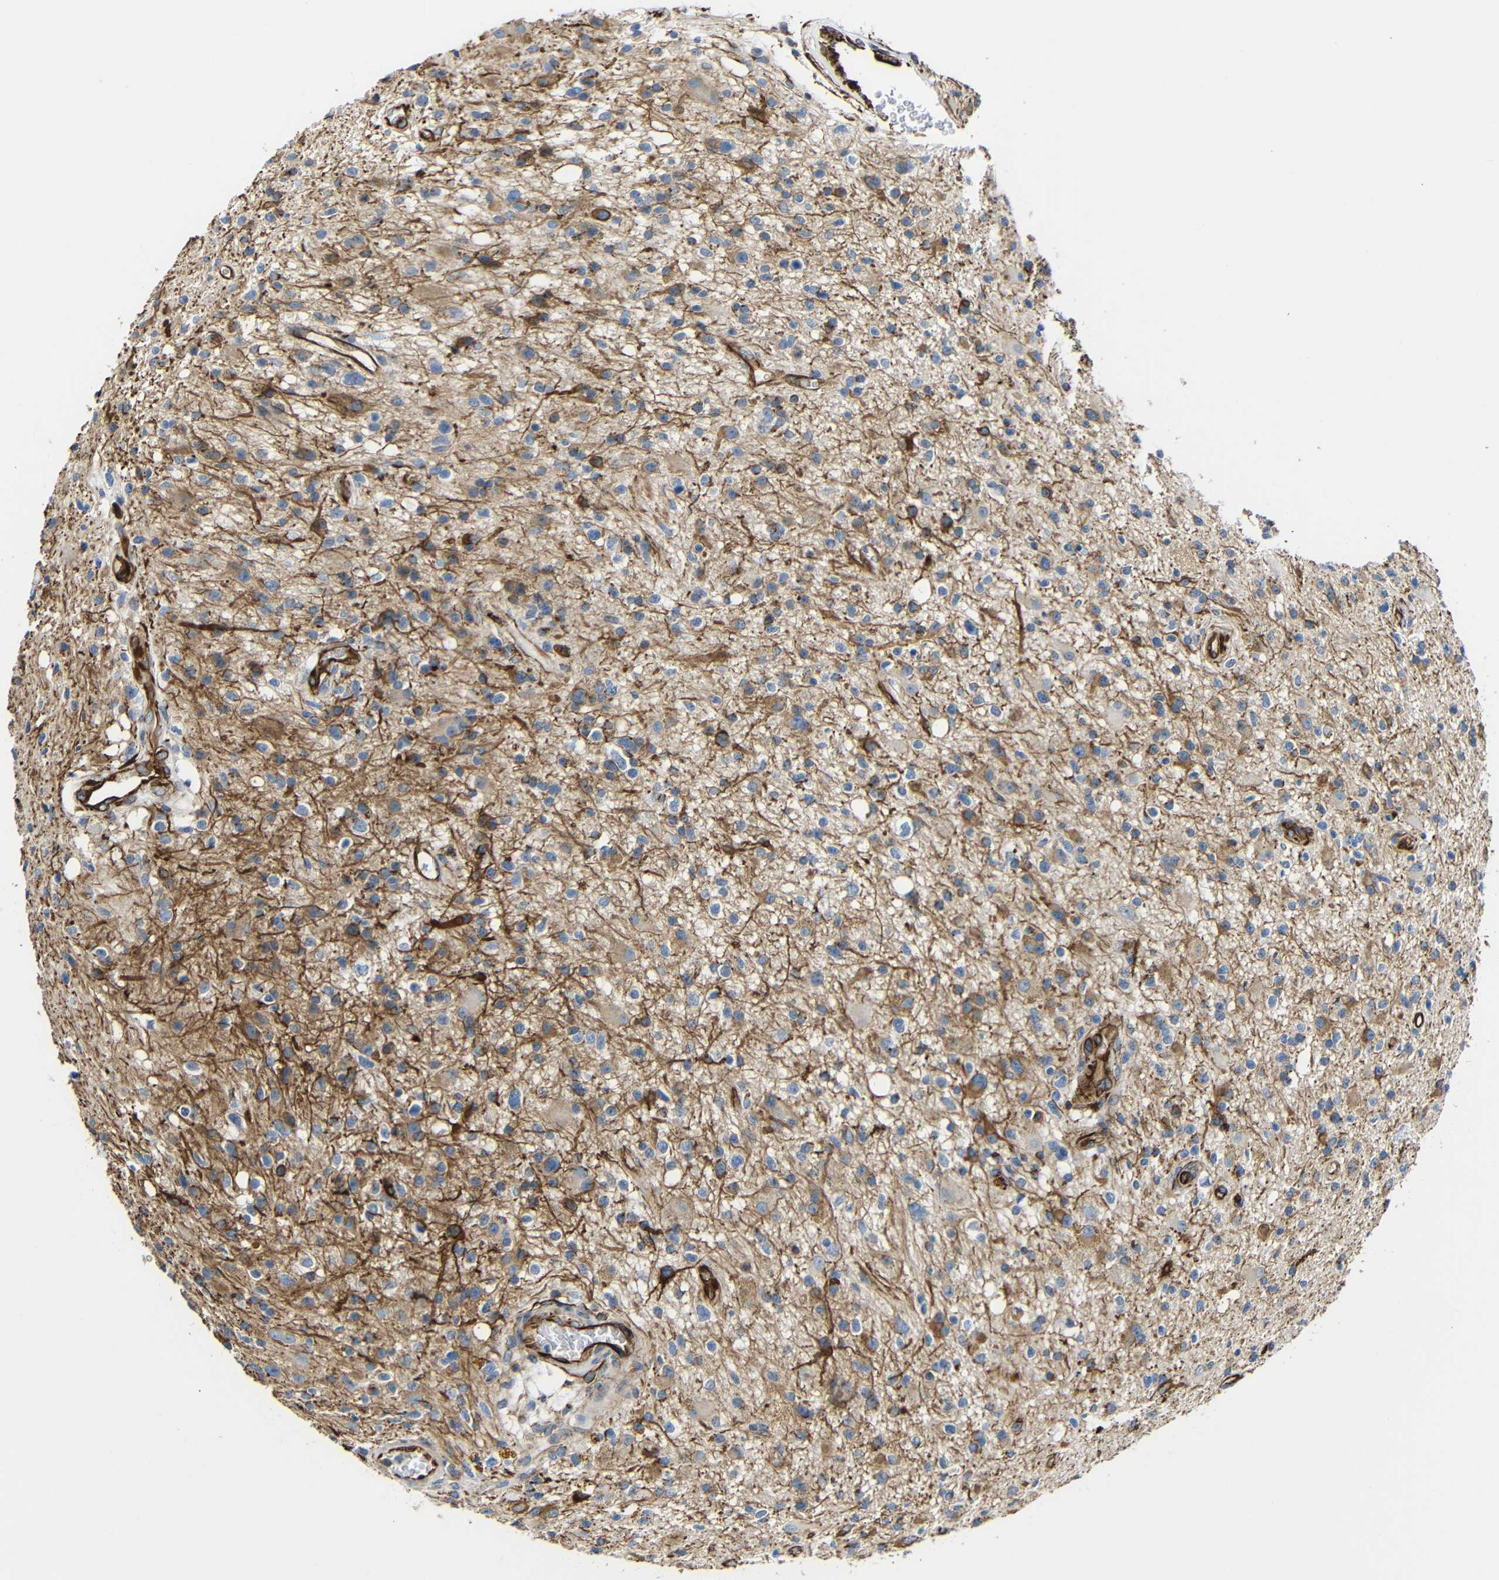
{"staining": {"intensity": "moderate", "quantity": ">75%", "location": "cytoplasmic/membranous"}, "tissue": "glioma", "cell_type": "Tumor cells", "image_type": "cancer", "snomed": [{"axis": "morphology", "description": "Glioma, malignant, High grade"}, {"axis": "topography", "description": "Brain"}], "caption": "Immunohistochemical staining of human malignant glioma (high-grade) reveals medium levels of moderate cytoplasmic/membranous protein positivity in about >75% of tumor cells. Nuclei are stained in blue.", "gene": "IGSF10", "patient": {"sex": "male", "age": 33}}